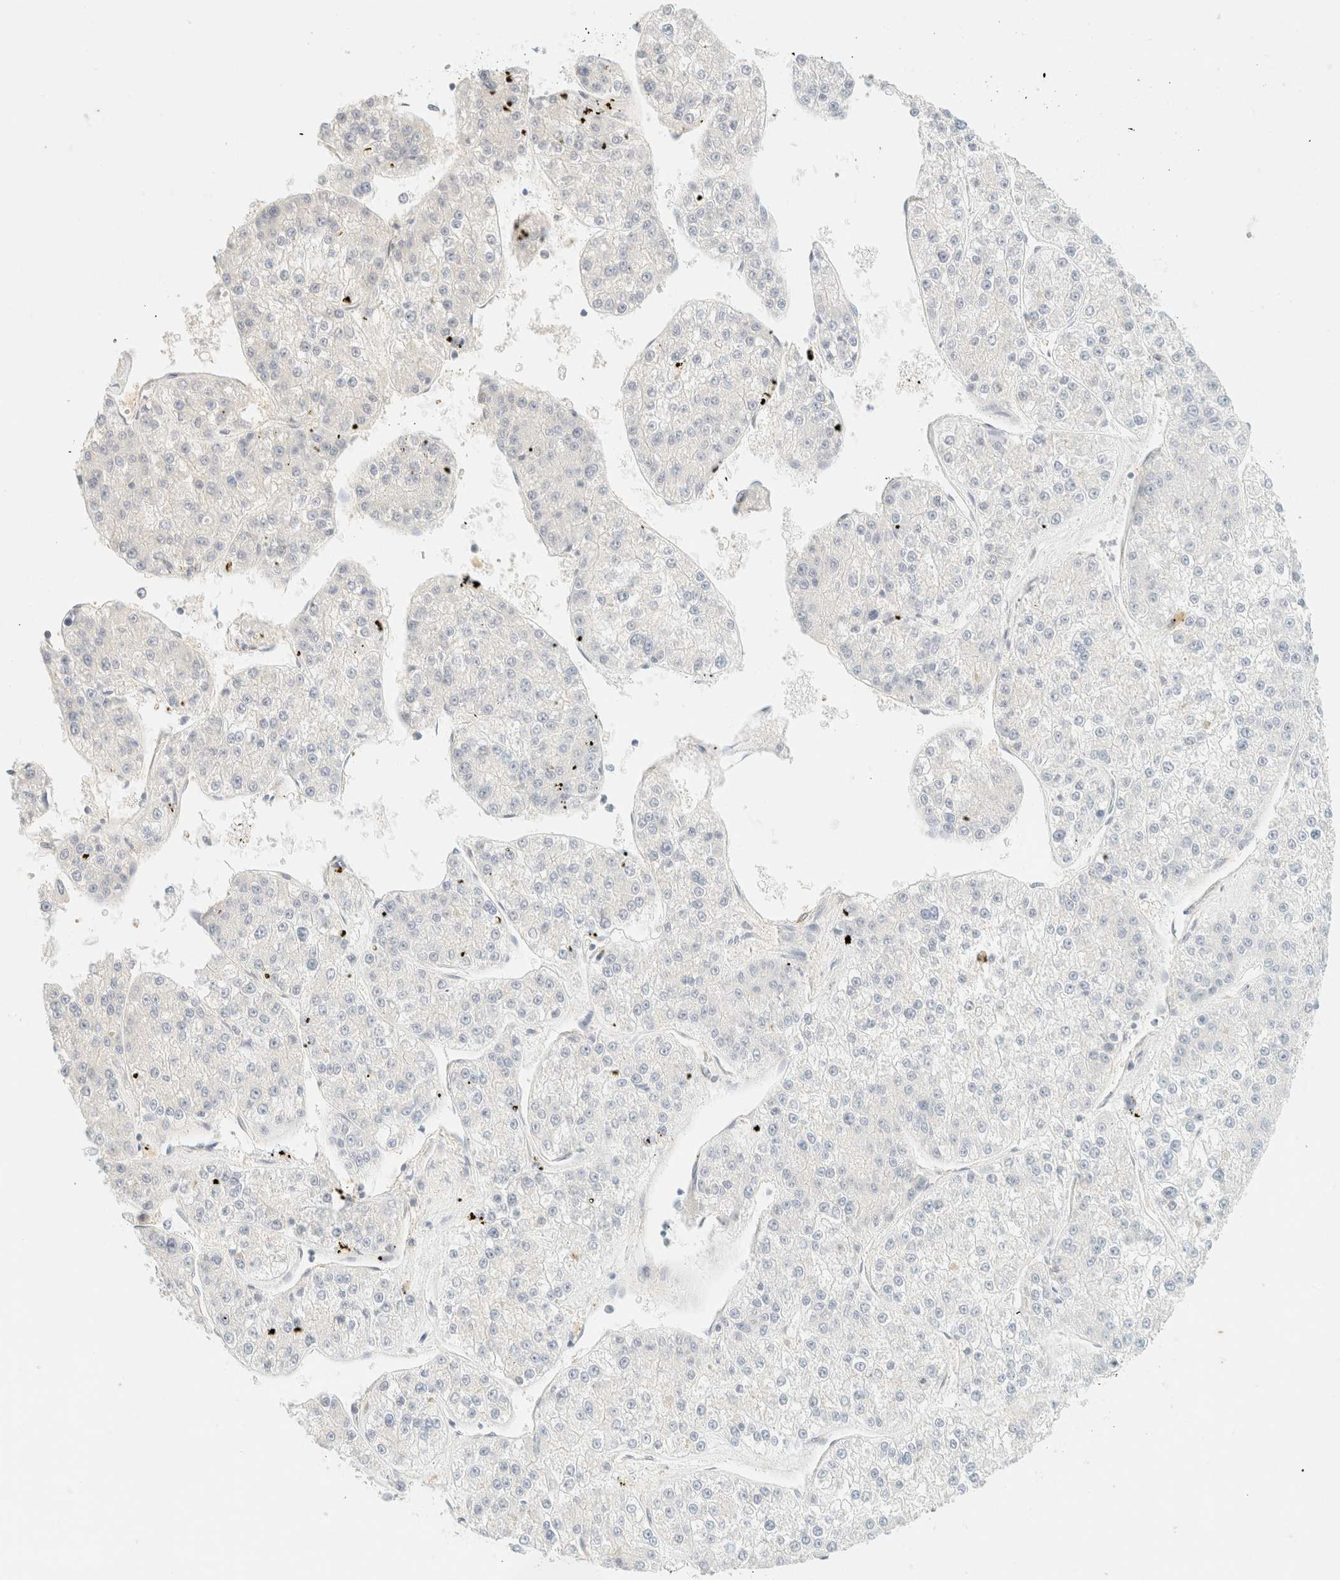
{"staining": {"intensity": "negative", "quantity": "none", "location": "none"}, "tissue": "liver cancer", "cell_type": "Tumor cells", "image_type": "cancer", "snomed": [{"axis": "morphology", "description": "Carcinoma, Hepatocellular, NOS"}, {"axis": "topography", "description": "Liver"}], "caption": "DAB immunohistochemical staining of hepatocellular carcinoma (liver) reveals no significant expression in tumor cells. (Brightfield microscopy of DAB (3,3'-diaminobenzidine) IHC at high magnification).", "gene": "FHOD1", "patient": {"sex": "female", "age": 73}}